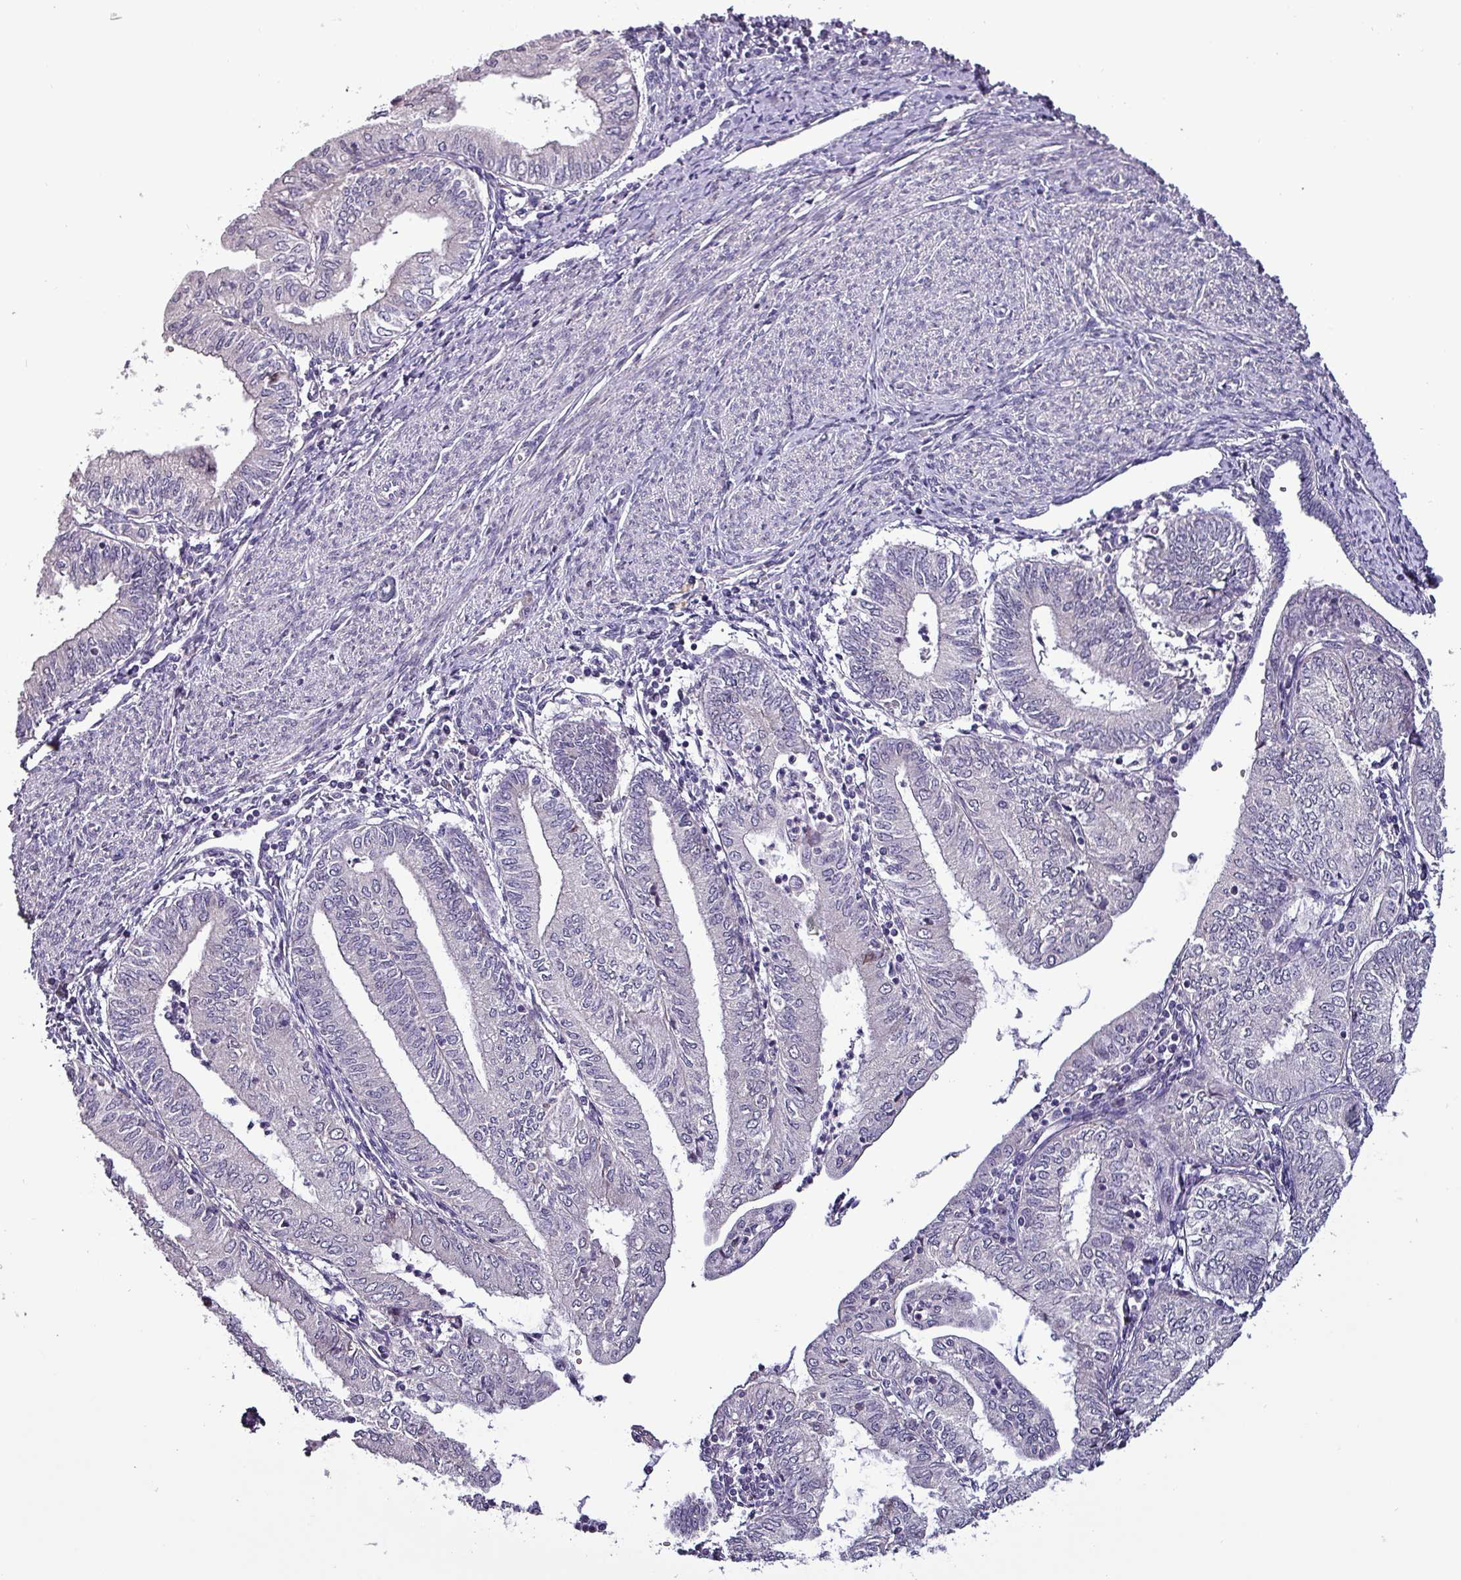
{"staining": {"intensity": "negative", "quantity": "none", "location": "none"}, "tissue": "endometrial cancer", "cell_type": "Tumor cells", "image_type": "cancer", "snomed": [{"axis": "morphology", "description": "Adenocarcinoma, NOS"}, {"axis": "topography", "description": "Endometrium"}], "caption": "Endometrial cancer was stained to show a protein in brown. There is no significant positivity in tumor cells.", "gene": "GRAPL", "patient": {"sex": "female", "age": 66}}